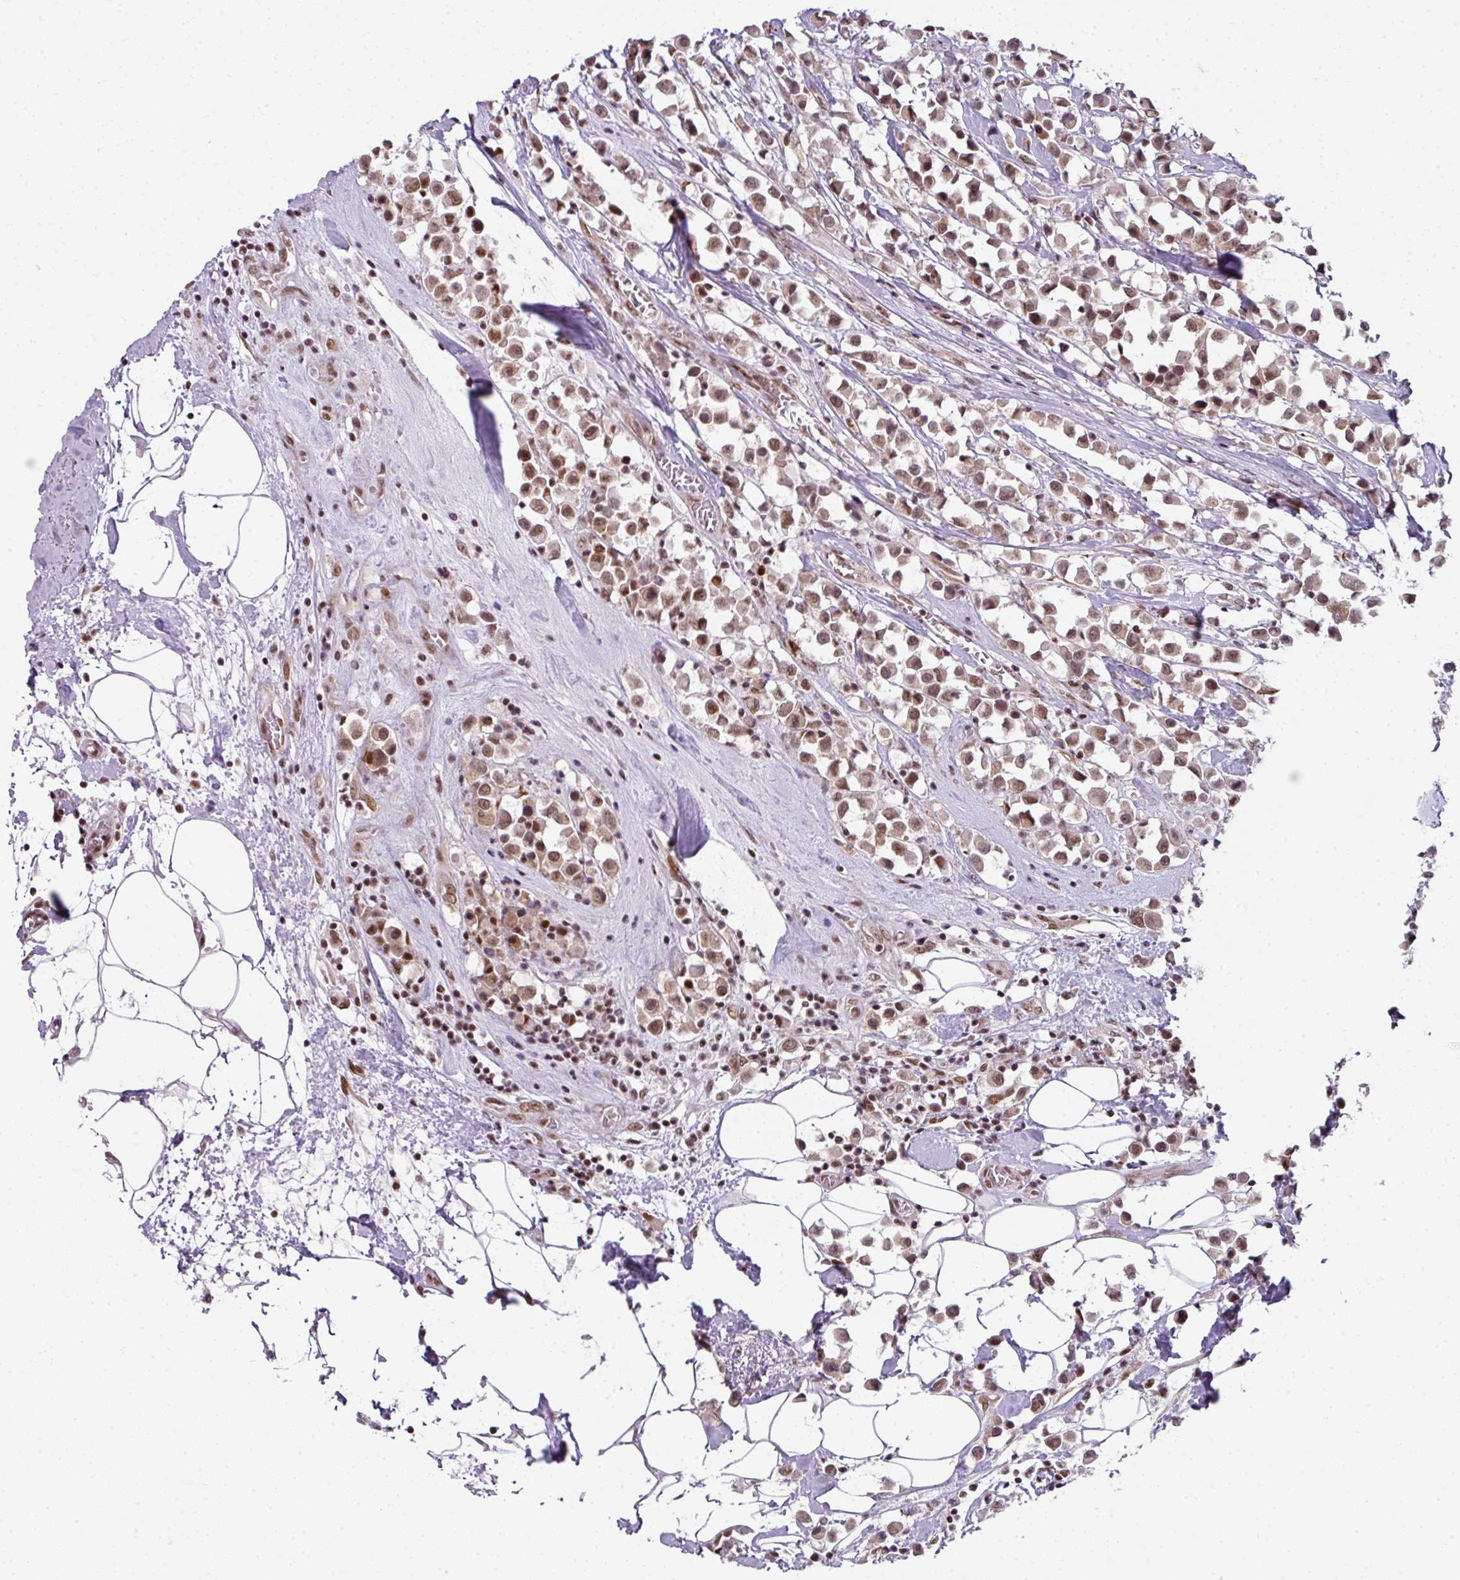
{"staining": {"intensity": "moderate", "quantity": ">75%", "location": "nuclear"}, "tissue": "breast cancer", "cell_type": "Tumor cells", "image_type": "cancer", "snomed": [{"axis": "morphology", "description": "Duct carcinoma"}, {"axis": "topography", "description": "Breast"}], "caption": "Breast cancer tissue shows moderate nuclear positivity in approximately >75% of tumor cells", "gene": "NFYA", "patient": {"sex": "female", "age": 61}}